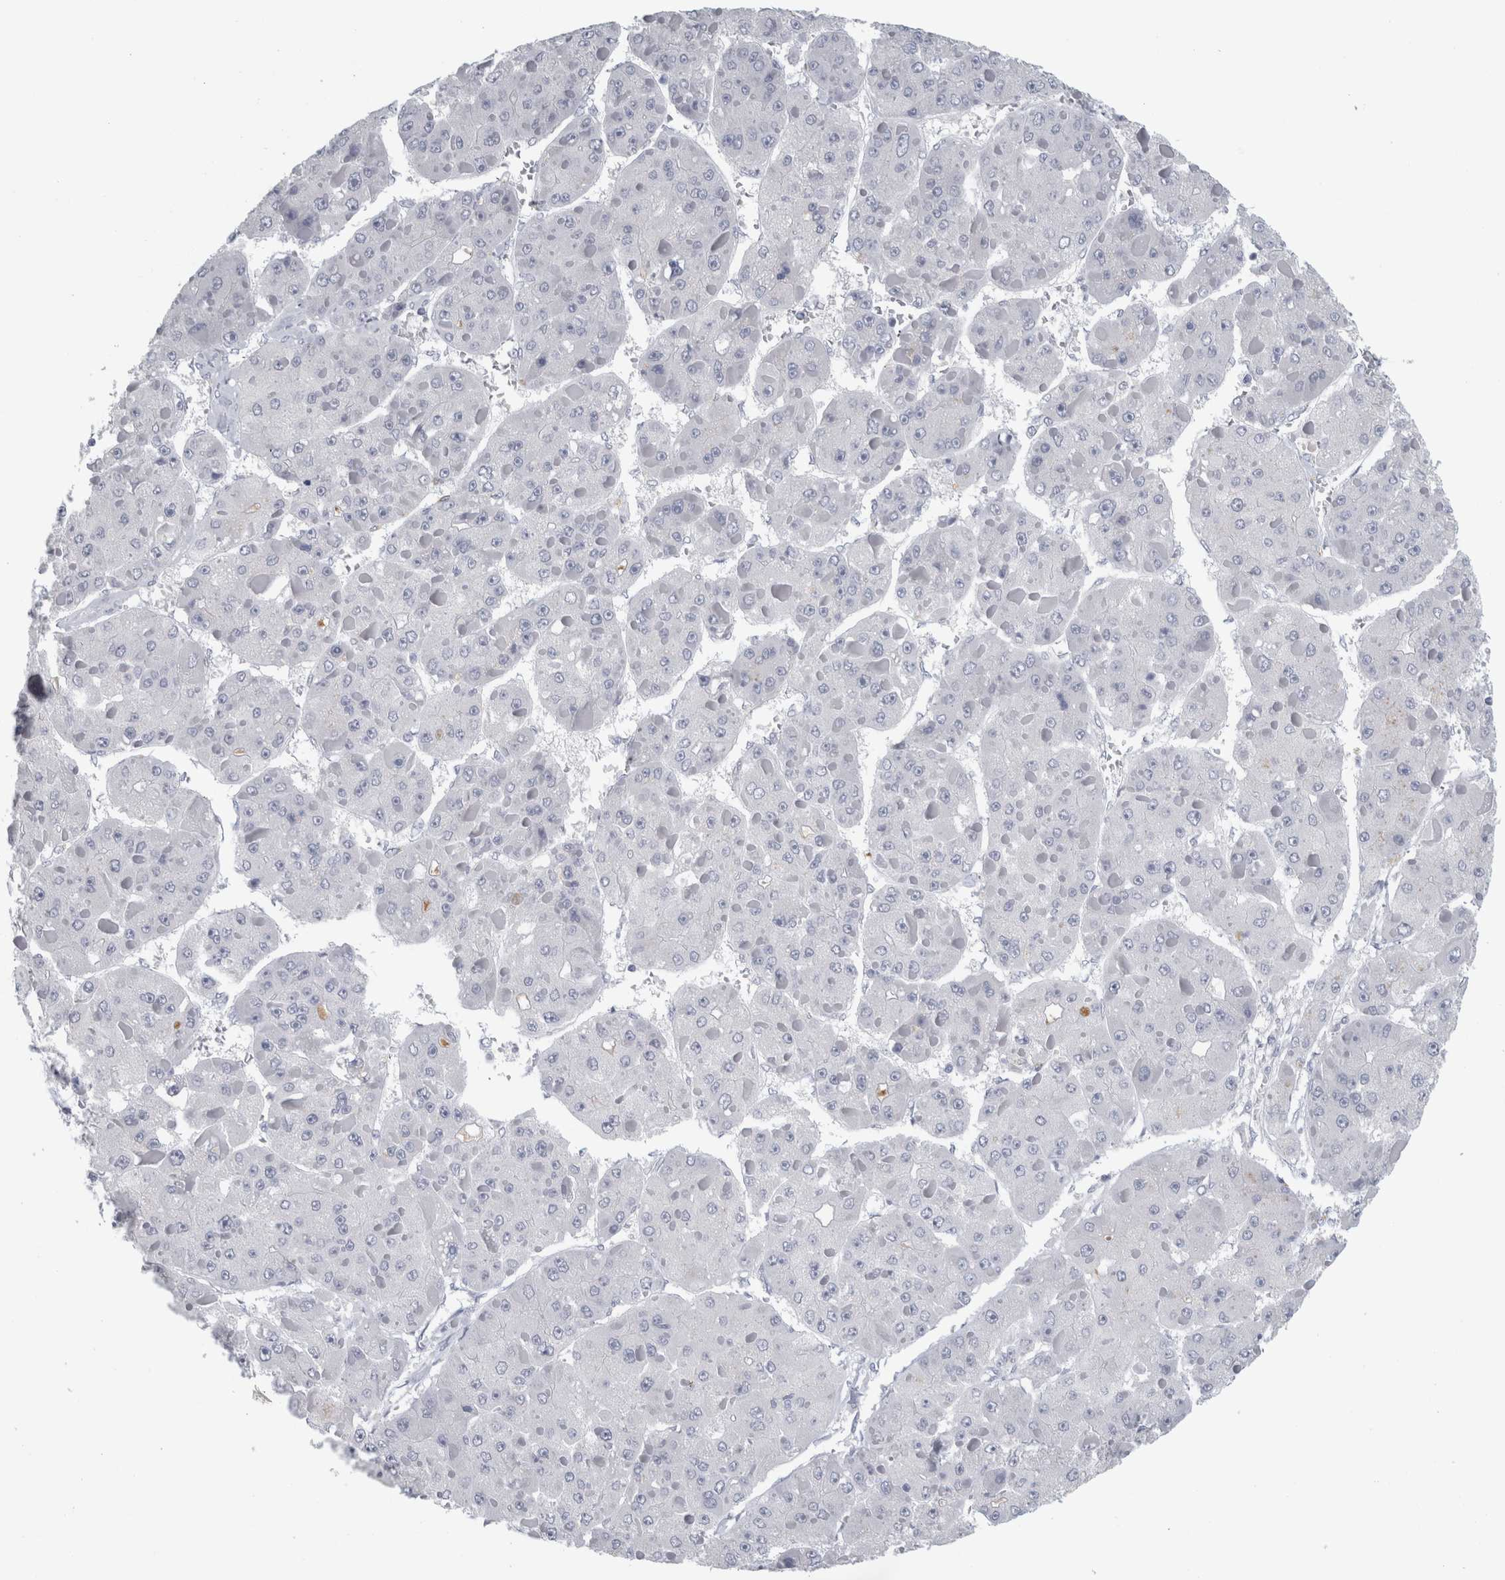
{"staining": {"intensity": "negative", "quantity": "none", "location": "none"}, "tissue": "liver cancer", "cell_type": "Tumor cells", "image_type": "cancer", "snomed": [{"axis": "morphology", "description": "Carcinoma, Hepatocellular, NOS"}, {"axis": "topography", "description": "Liver"}], "caption": "IHC image of neoplastic tissue: human liver cancer (hepatocellular carcinoma) stained with DAB reveals no significant protein expression in tumor cells.", "gene": "CPE", "patient": {"sex": "female", "age": 73}}